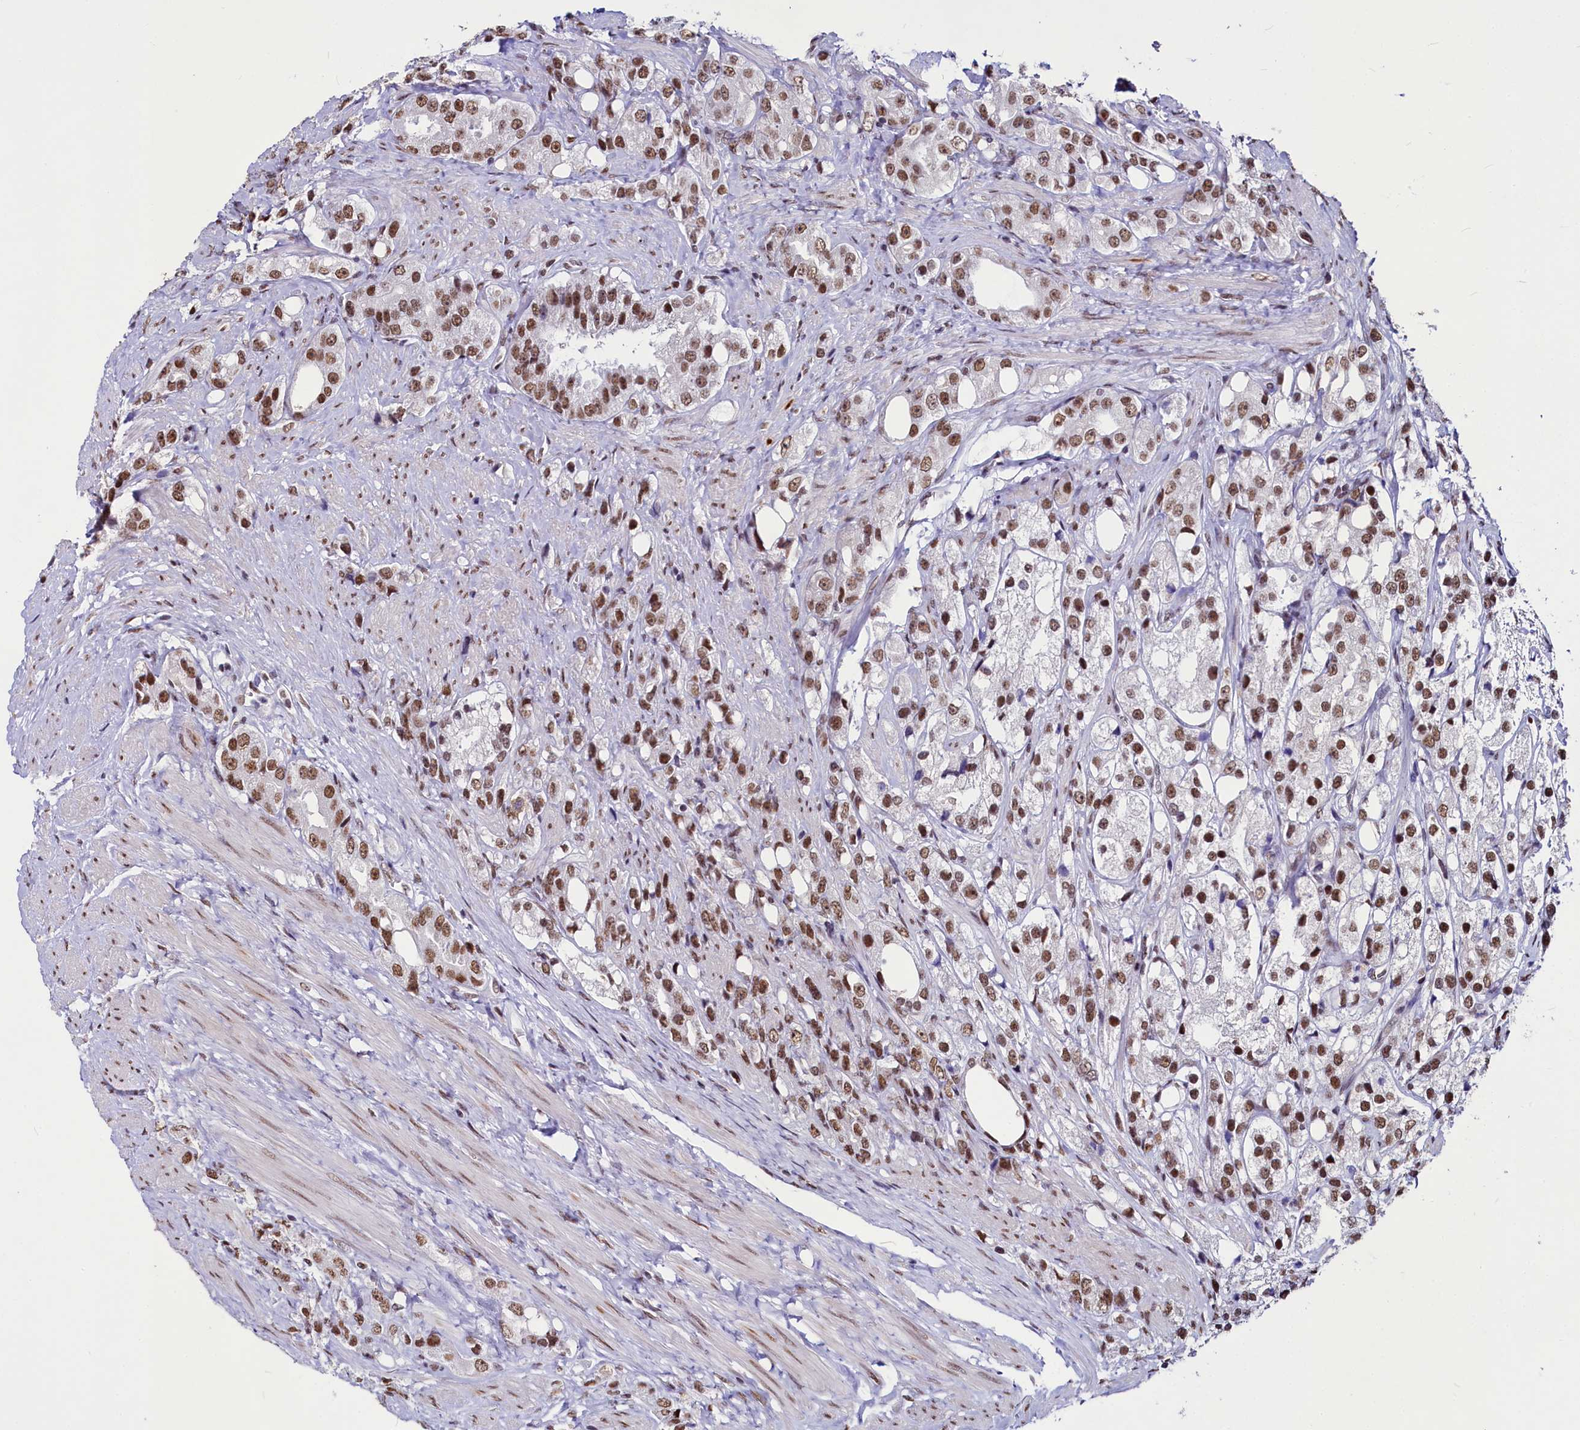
{"staining": {"intensity": "moderate", "quantity": ">75%", "location": "nuclear"}, "tissue": "prostate cancer", "cell_type": "Tumor cells", "image_type": "cancer", "snomed": [{"axis": "morphology", "description": "Adenocarcinoma, NOS"}, {"axis": "topography", "description": "Prostate"}], "caption": "Prostate adenocarcinoma stained with a protein marker reveals moderate staining in tumor cells.", "gene": "PARPBP", "patient": {"sex": "male", "age": 79}}